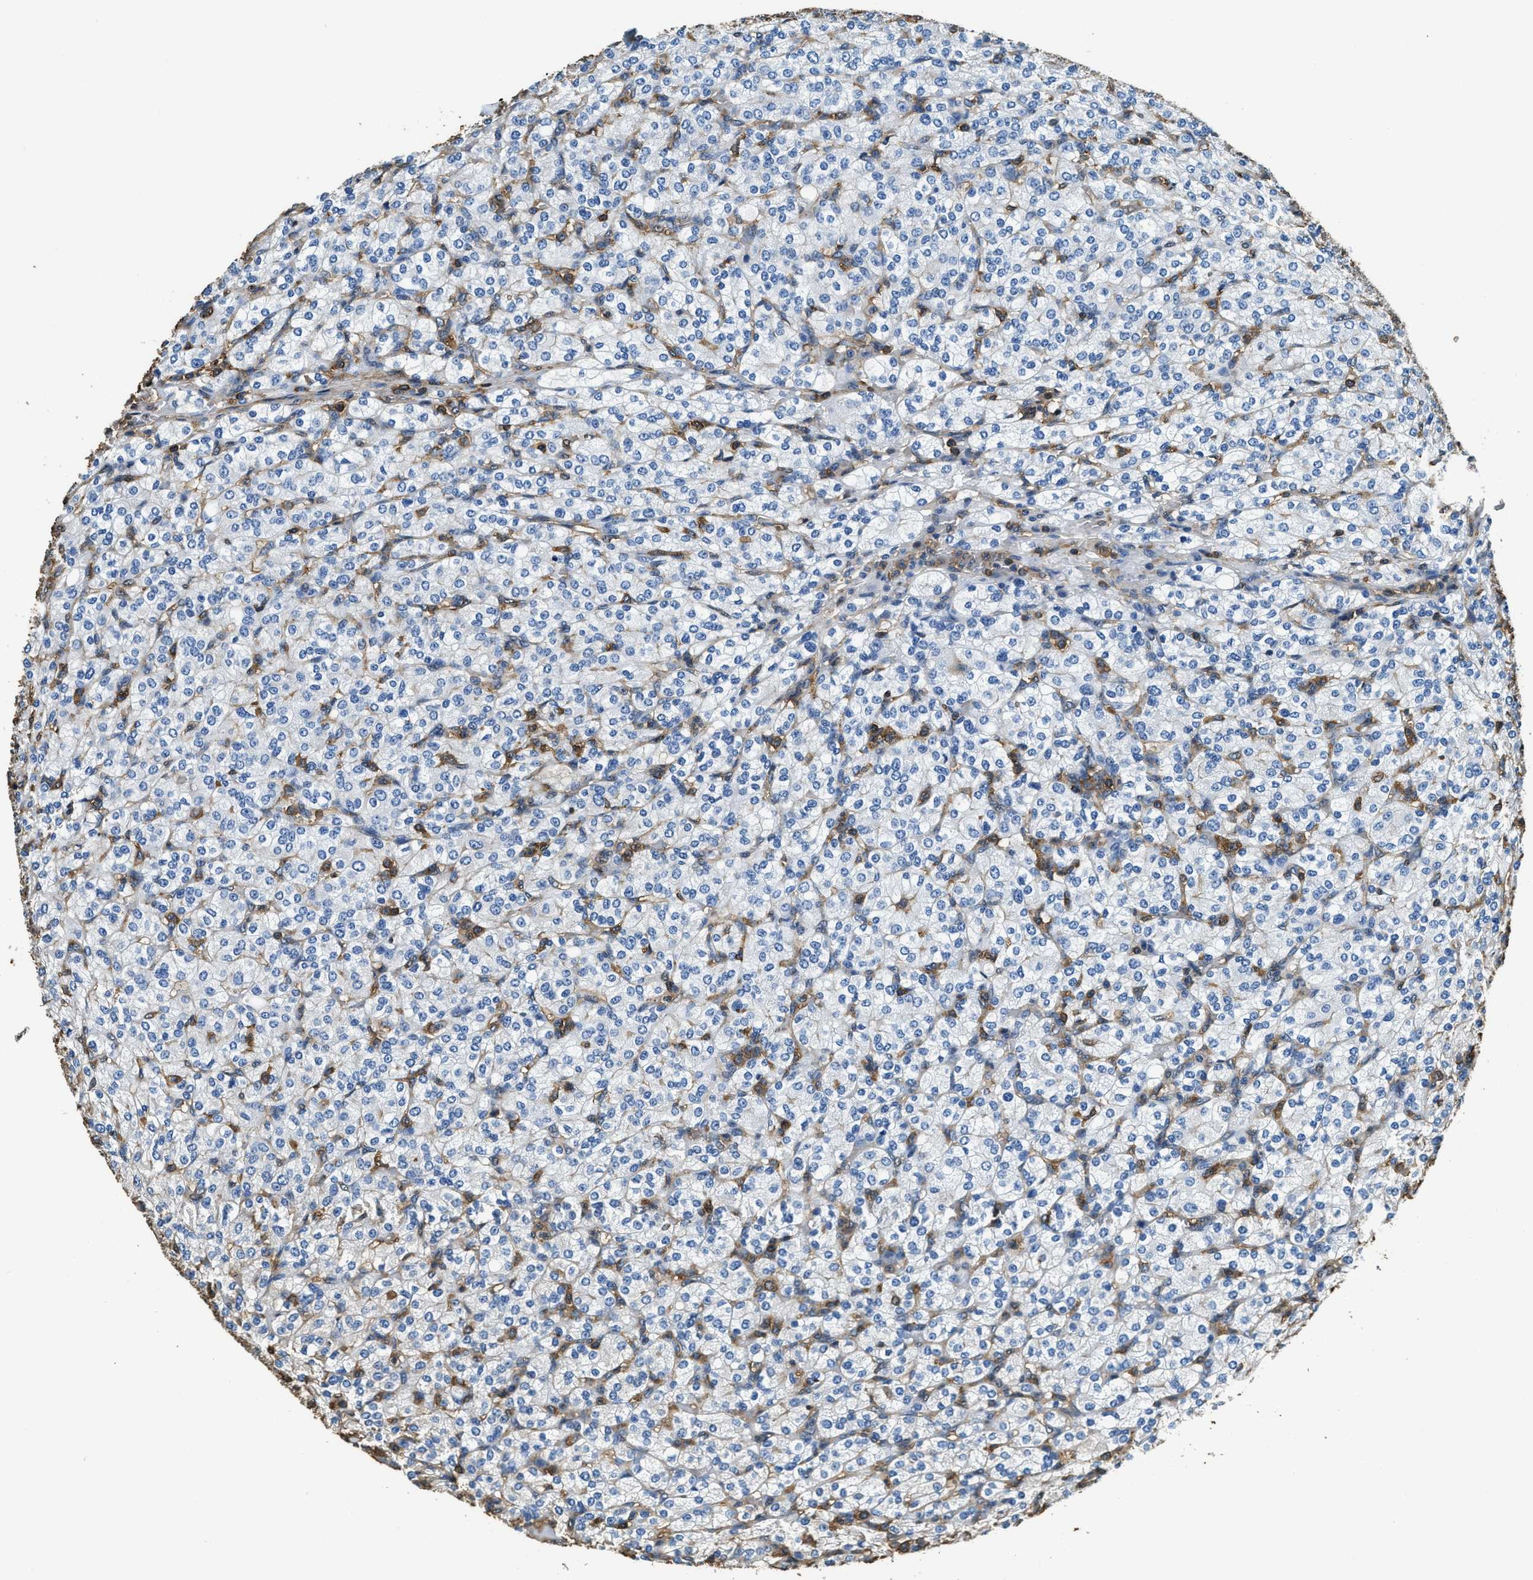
{"staining": {"intensity": "negative", "quantity": "none", "location": "none"}, "tissue": "renal cancer", "cell_type": "Tumor cells", "image_type": "cancer", "snomed": [{"axis": "morphology", "description": "Adenocarcinoma, NOS"}, {"axis": "topography", "description": "Kidney"}], "caption": "Tumor cells are negative for brown protein staining in renal cancer (adenocarcinoma).", "gene": "ACCS", "patient": {"sex": "male", "age": 77}}